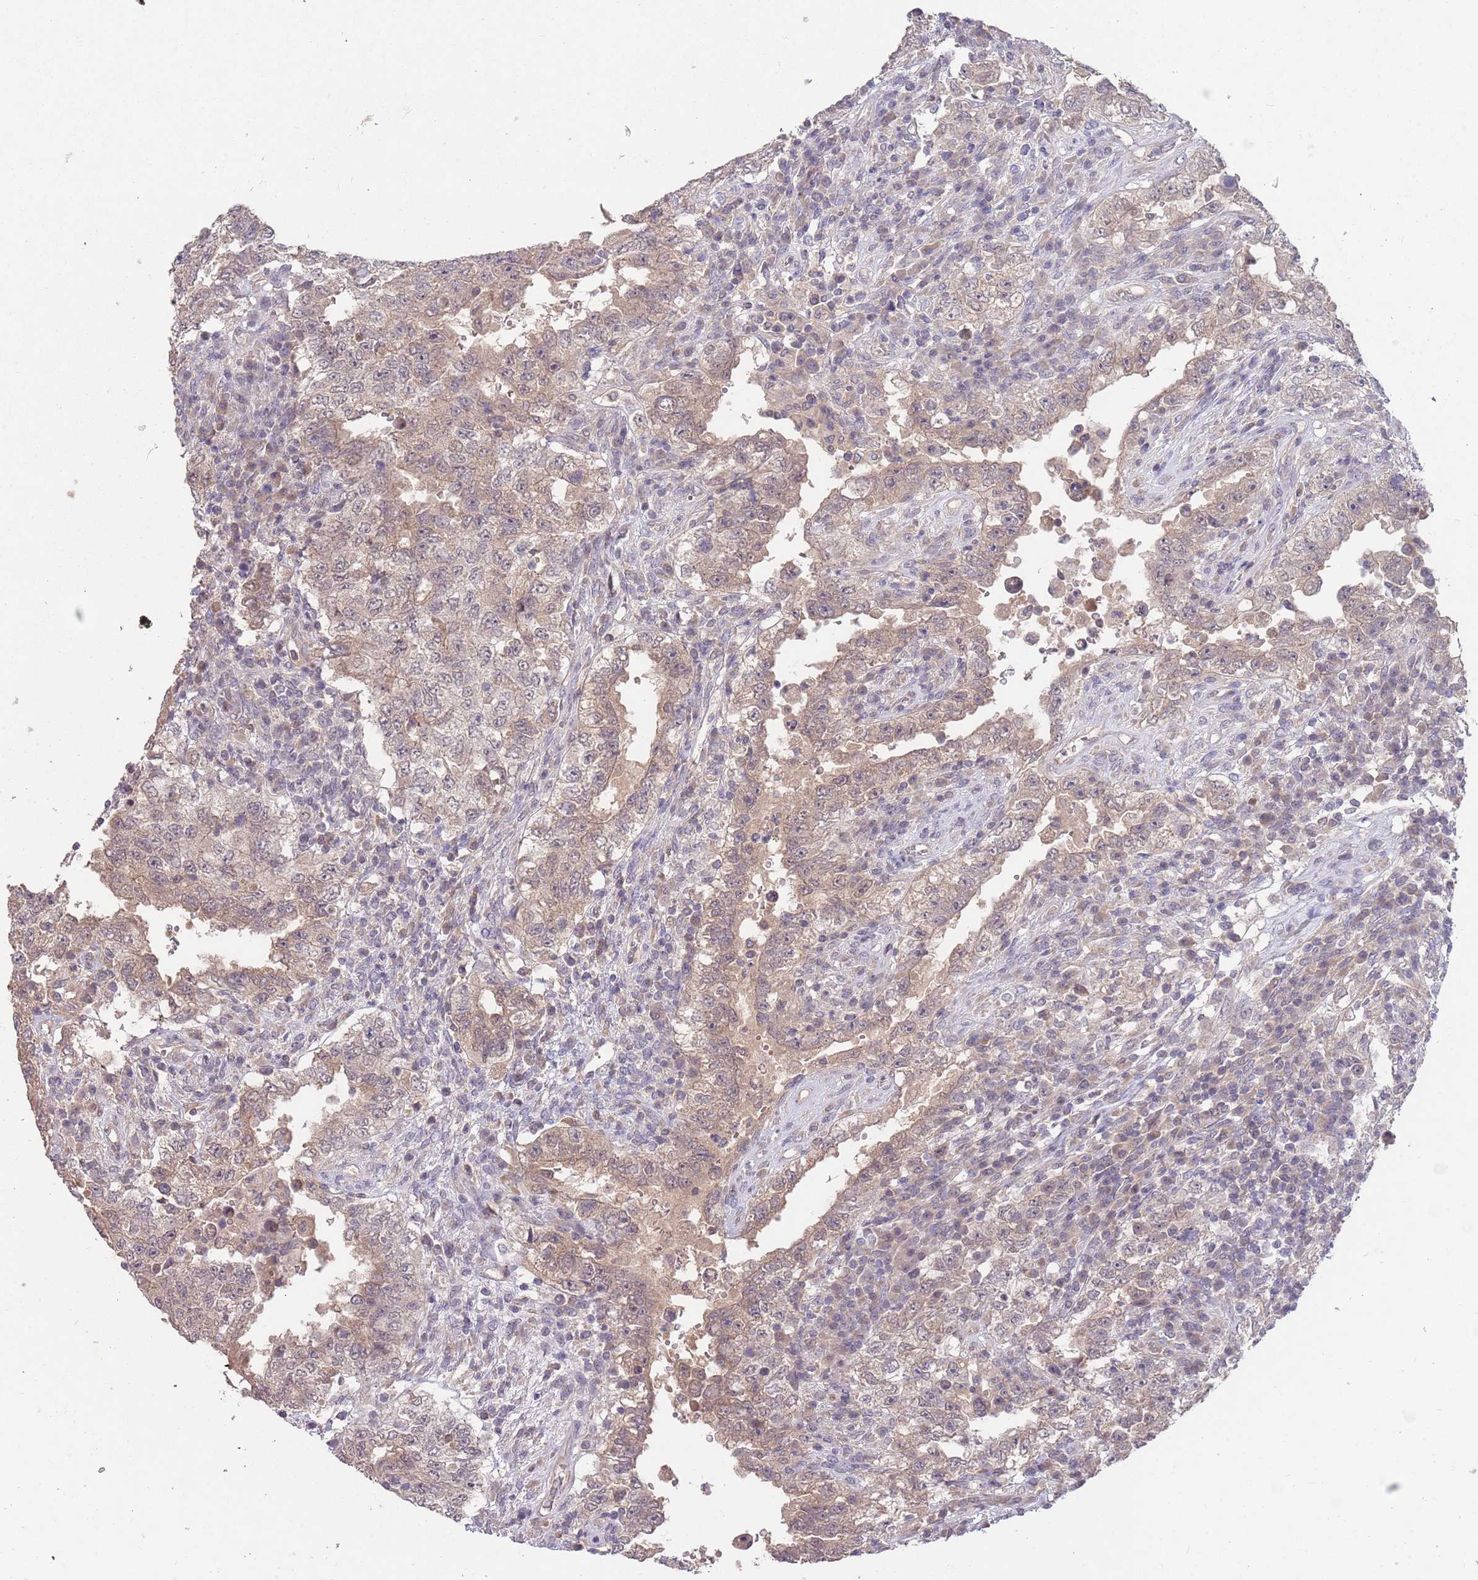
{"staining": {"intensity": "weak", "quantity": ">75%", "location": "cytoplasmic/membranous"}, "tissue": "testis cancer", "cell_type": "Tumor cells", "image_type": "cancer", "snomed": [{"axis": "morphology", "description": "Carcinoma, Embryonal, NOS"}, {"axis": "topography", "description": "Testis"}], "caption": "Protein staining of embryonal carcinoma (testis) tissue demonstrates weak cytoplasmic/membranous expression in about >75% of tumor cells.", "gene": "MEI1", "patient": {"sex": "male", "age": 26}}